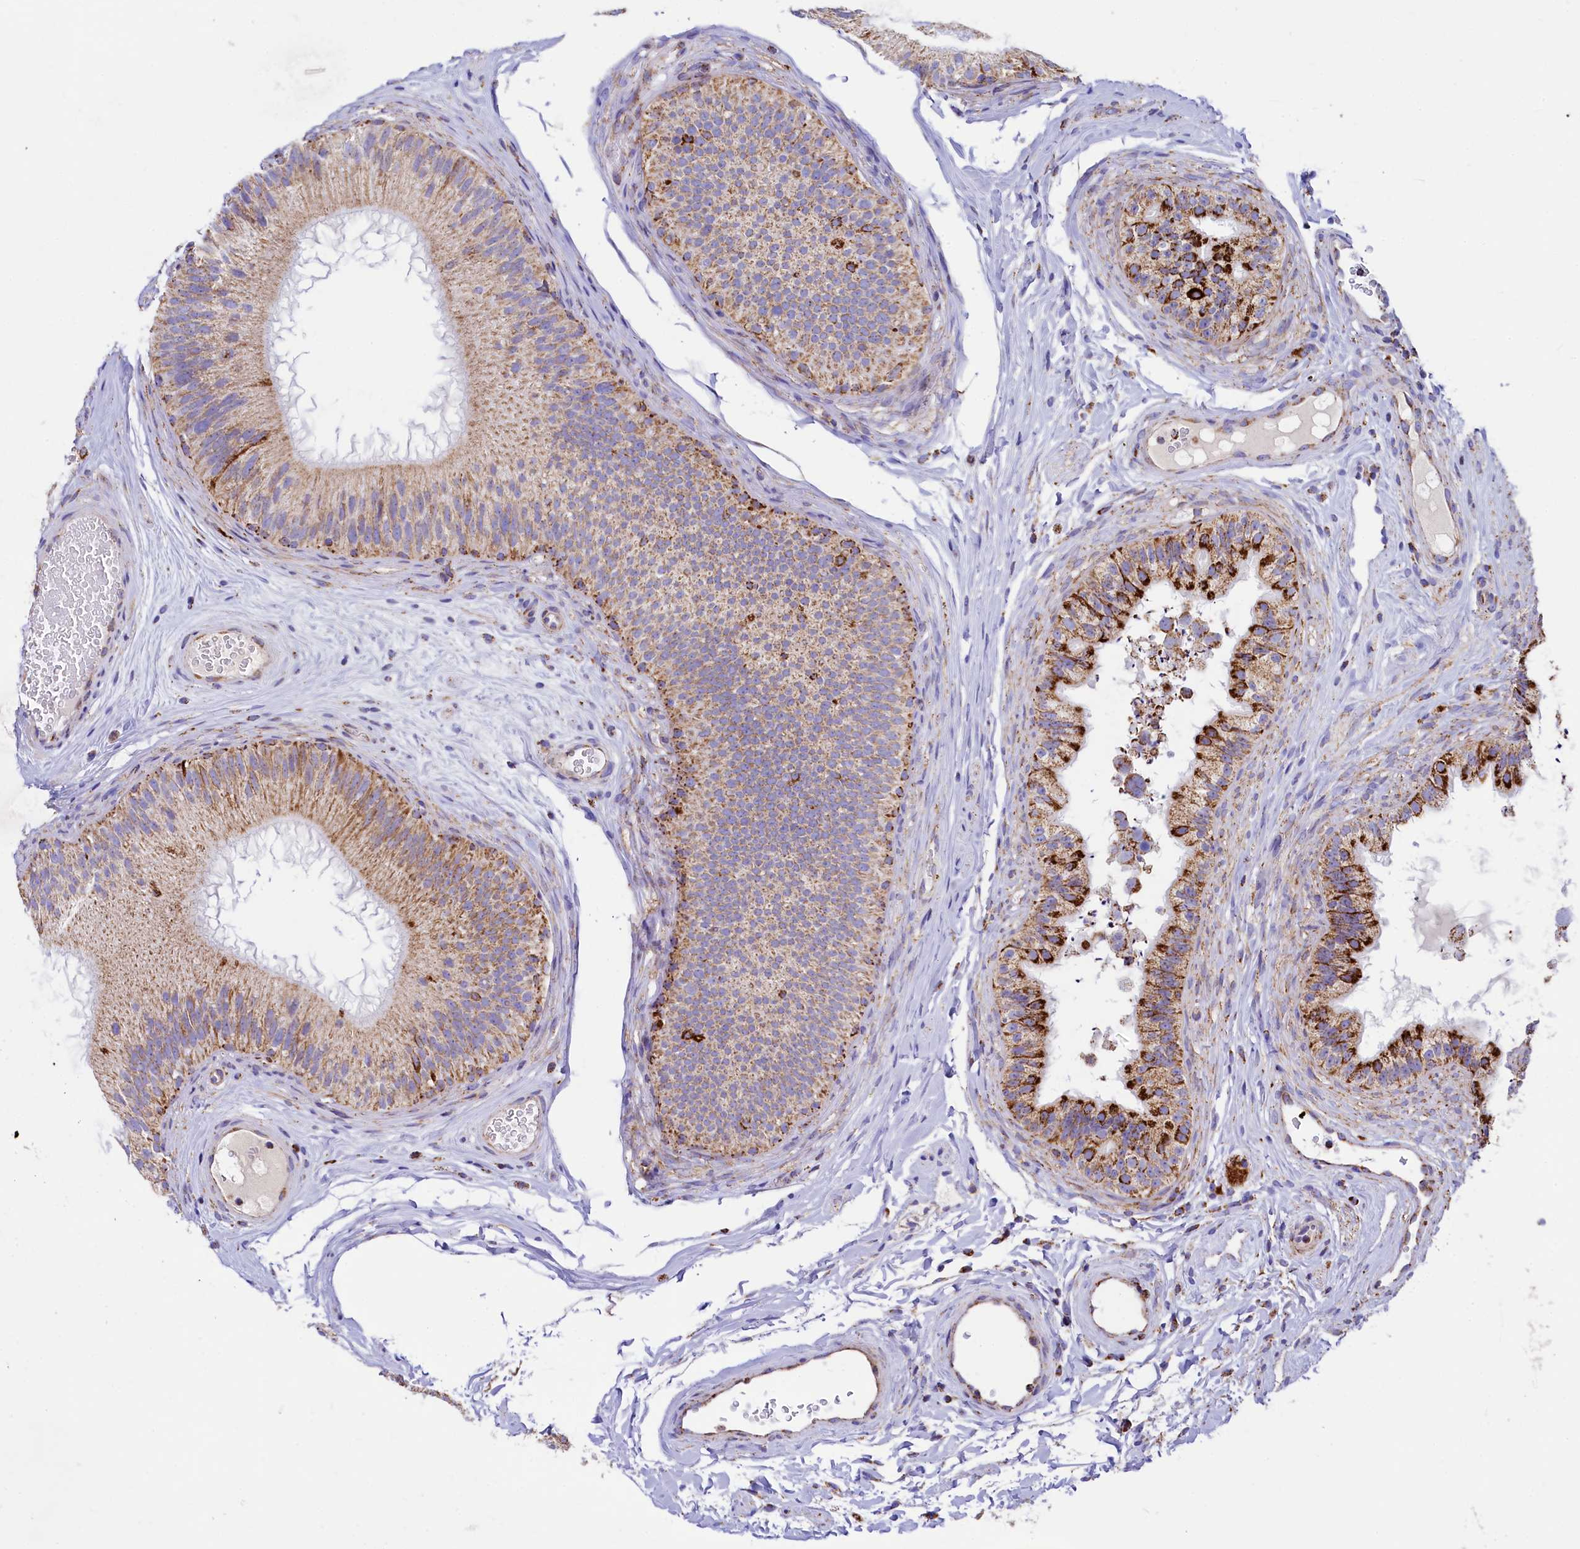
{"staining": {"intensity": "strong", "quantity": ">75%", "location": "cytoplasmic/membranous"}, "tissue": "epididymis", "cell_type": "Glandular cells", "image_type": "normal", "snomed": [{"axis": "morphology", "description": "Normal tissue, NOS"}, {"axis": "topography", "description": "Epididymis"}], "caption": "Unremarkable epididymis was stained to show a protein in brown. There is high levels of strong cytoplasmic/membranous staining in approximately >75% of glandular cells. Immunohistochemistry stains the protein of interest in brown and the nuclei are stained blue.", "gene": "IDH3A", "patient": {"sex": "male", "age": 45}}